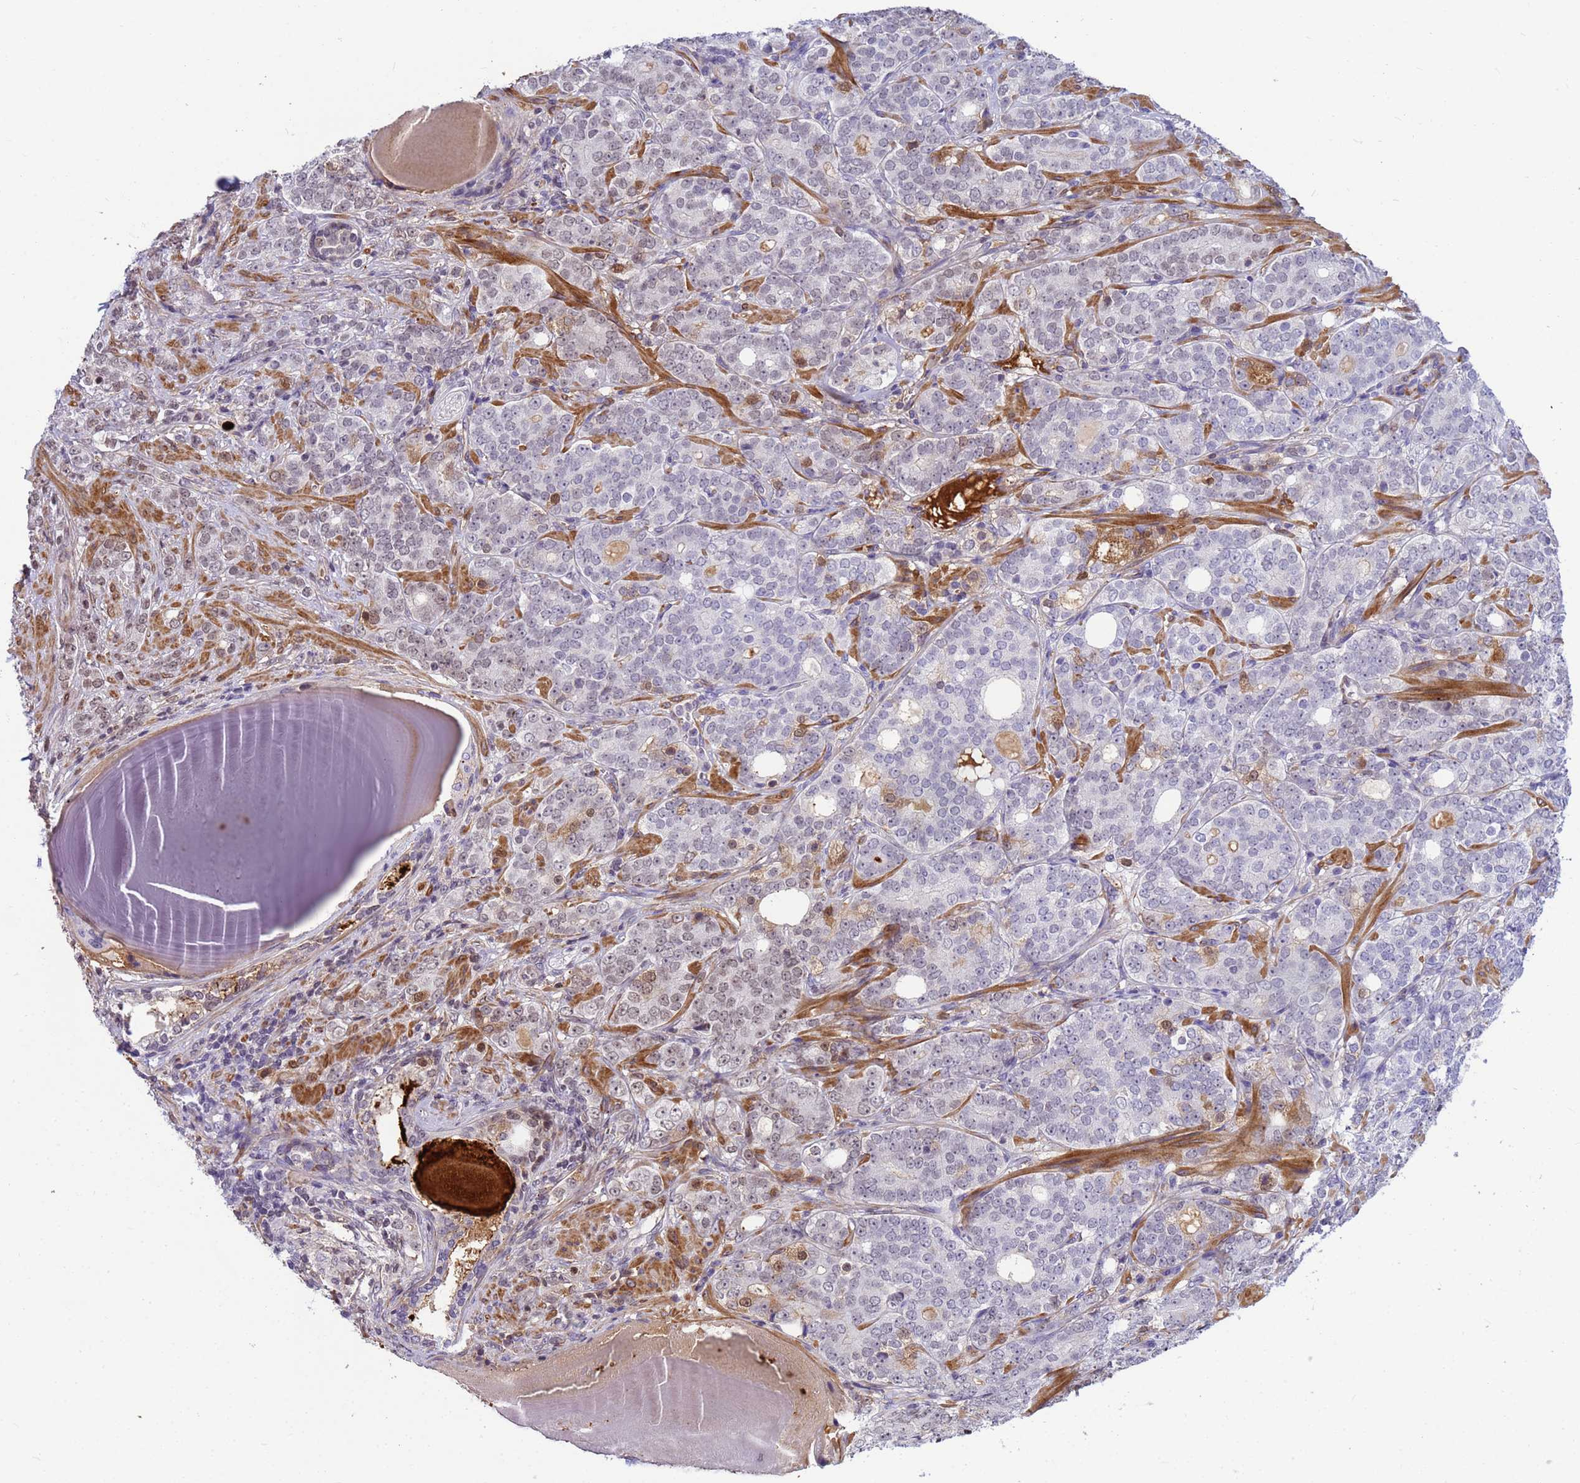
{"staining": {"intensity": "weak", "quantity": "<25%", "location": "nuclear"}, "tissue": "prostate cancer", "cell_type": "Tumor cells", "image_type": "cancer", "snomed": [{"axis": "morphology", "description": "Adenocarcinoma, High grade"}, {"axis": "topography", "description": "Prostate"}], "caption": "The micrograph shows no significant positivity in tumor cells of prostate cancer (high-grade adenocarcinoma).", "gene": "ORM1", "patient": {"sex": "male", "age": 64}}